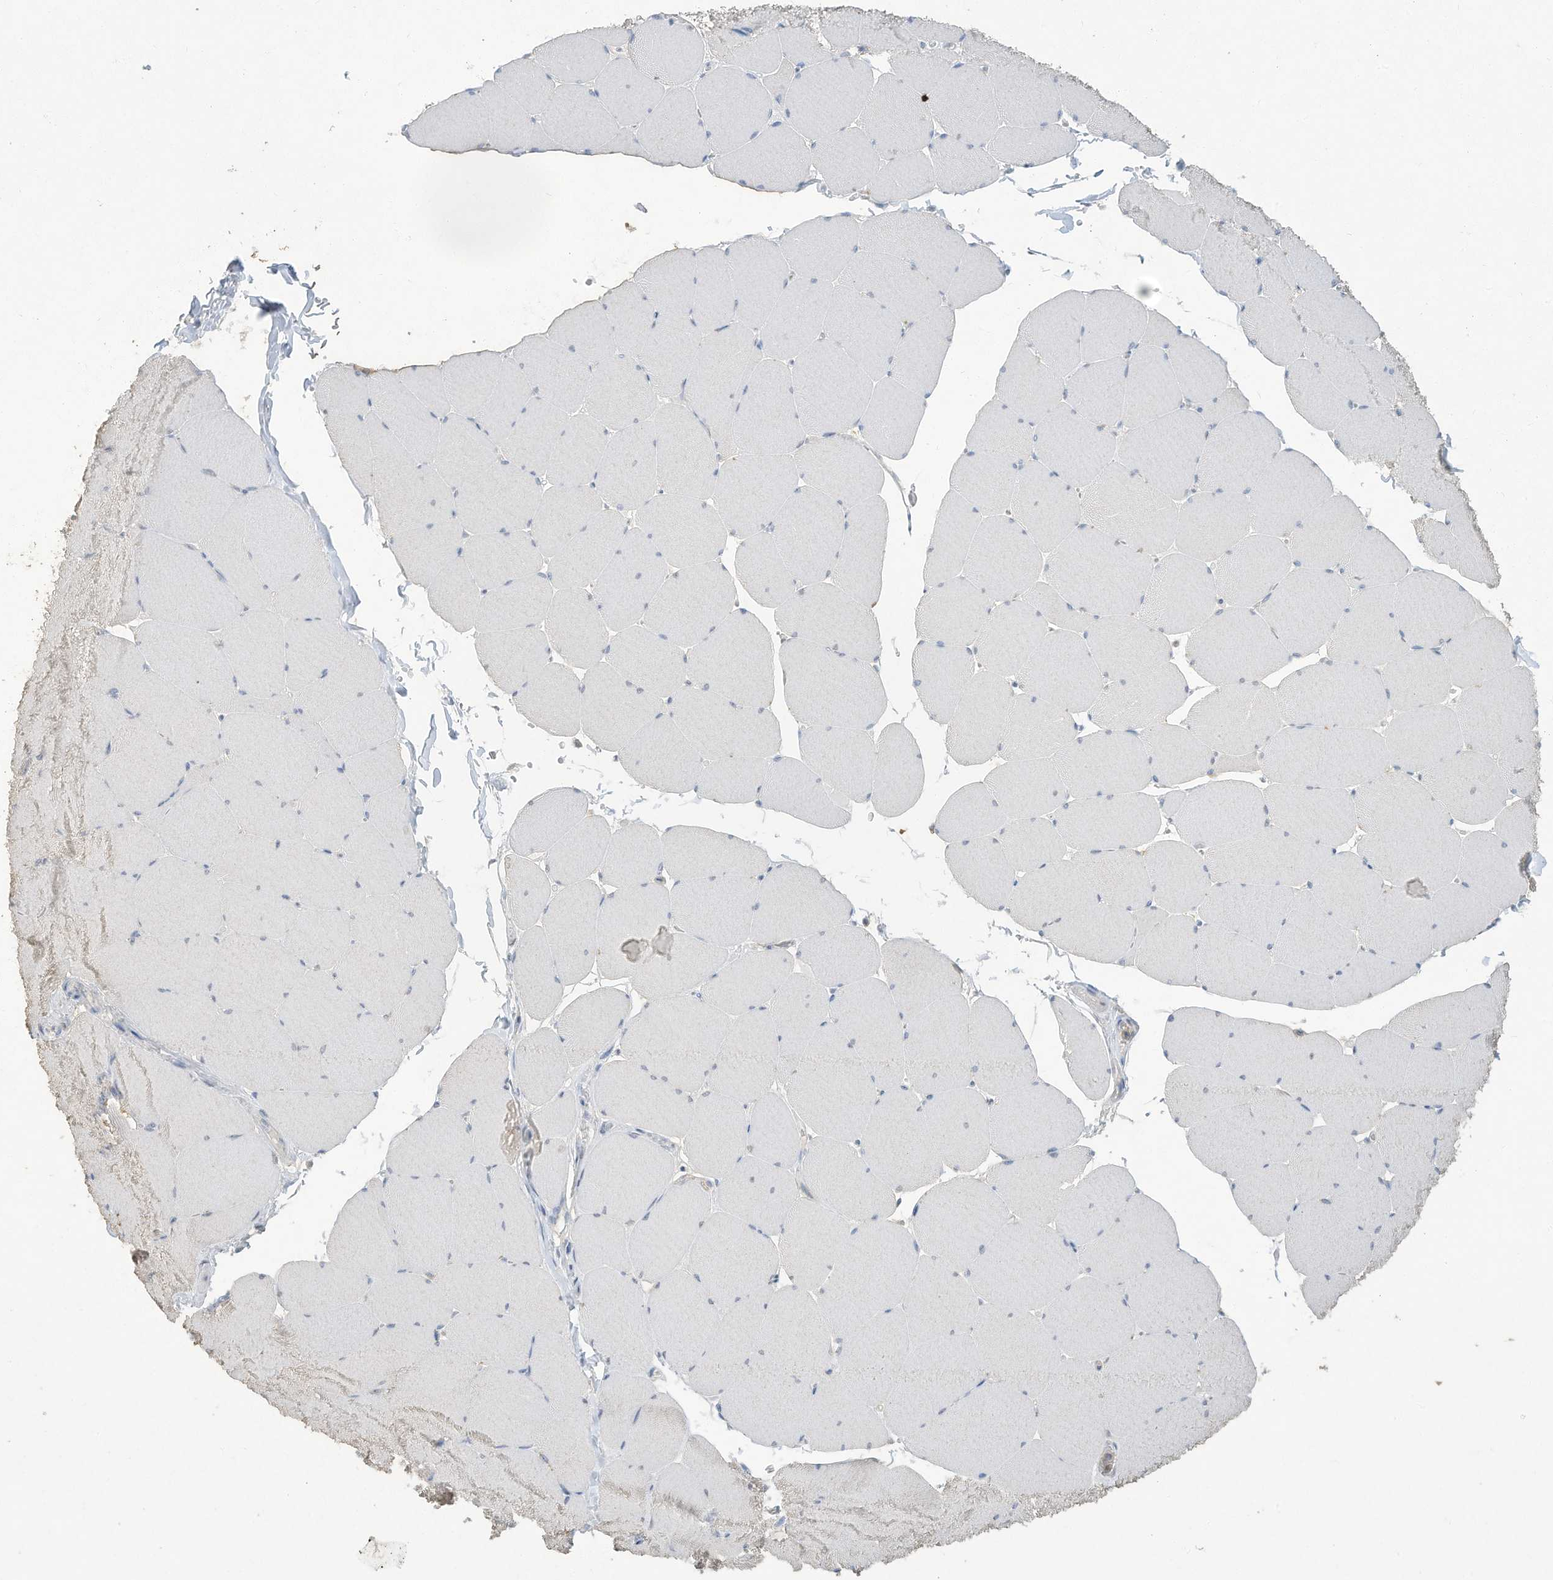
{"staining": {"intensity": "negative", "quantity": "none", "location": "none"}, "tissue": "skeletal muscle", "cell_type": "Myocytes", "image_type": "normal", "snomed": [{"axis": "morphology", "description": "Normal tissue, NOS"}, {"axis": "topography", "description": "Skeletal muscle"}, {"axis": "topography", "description": "Head-Neck"}], "caption": "Myocytes show no significant positivity in unremarkable skeletal muscle.", "gene": "HAS3", "patient": {"sex": "male", "age": 66}}